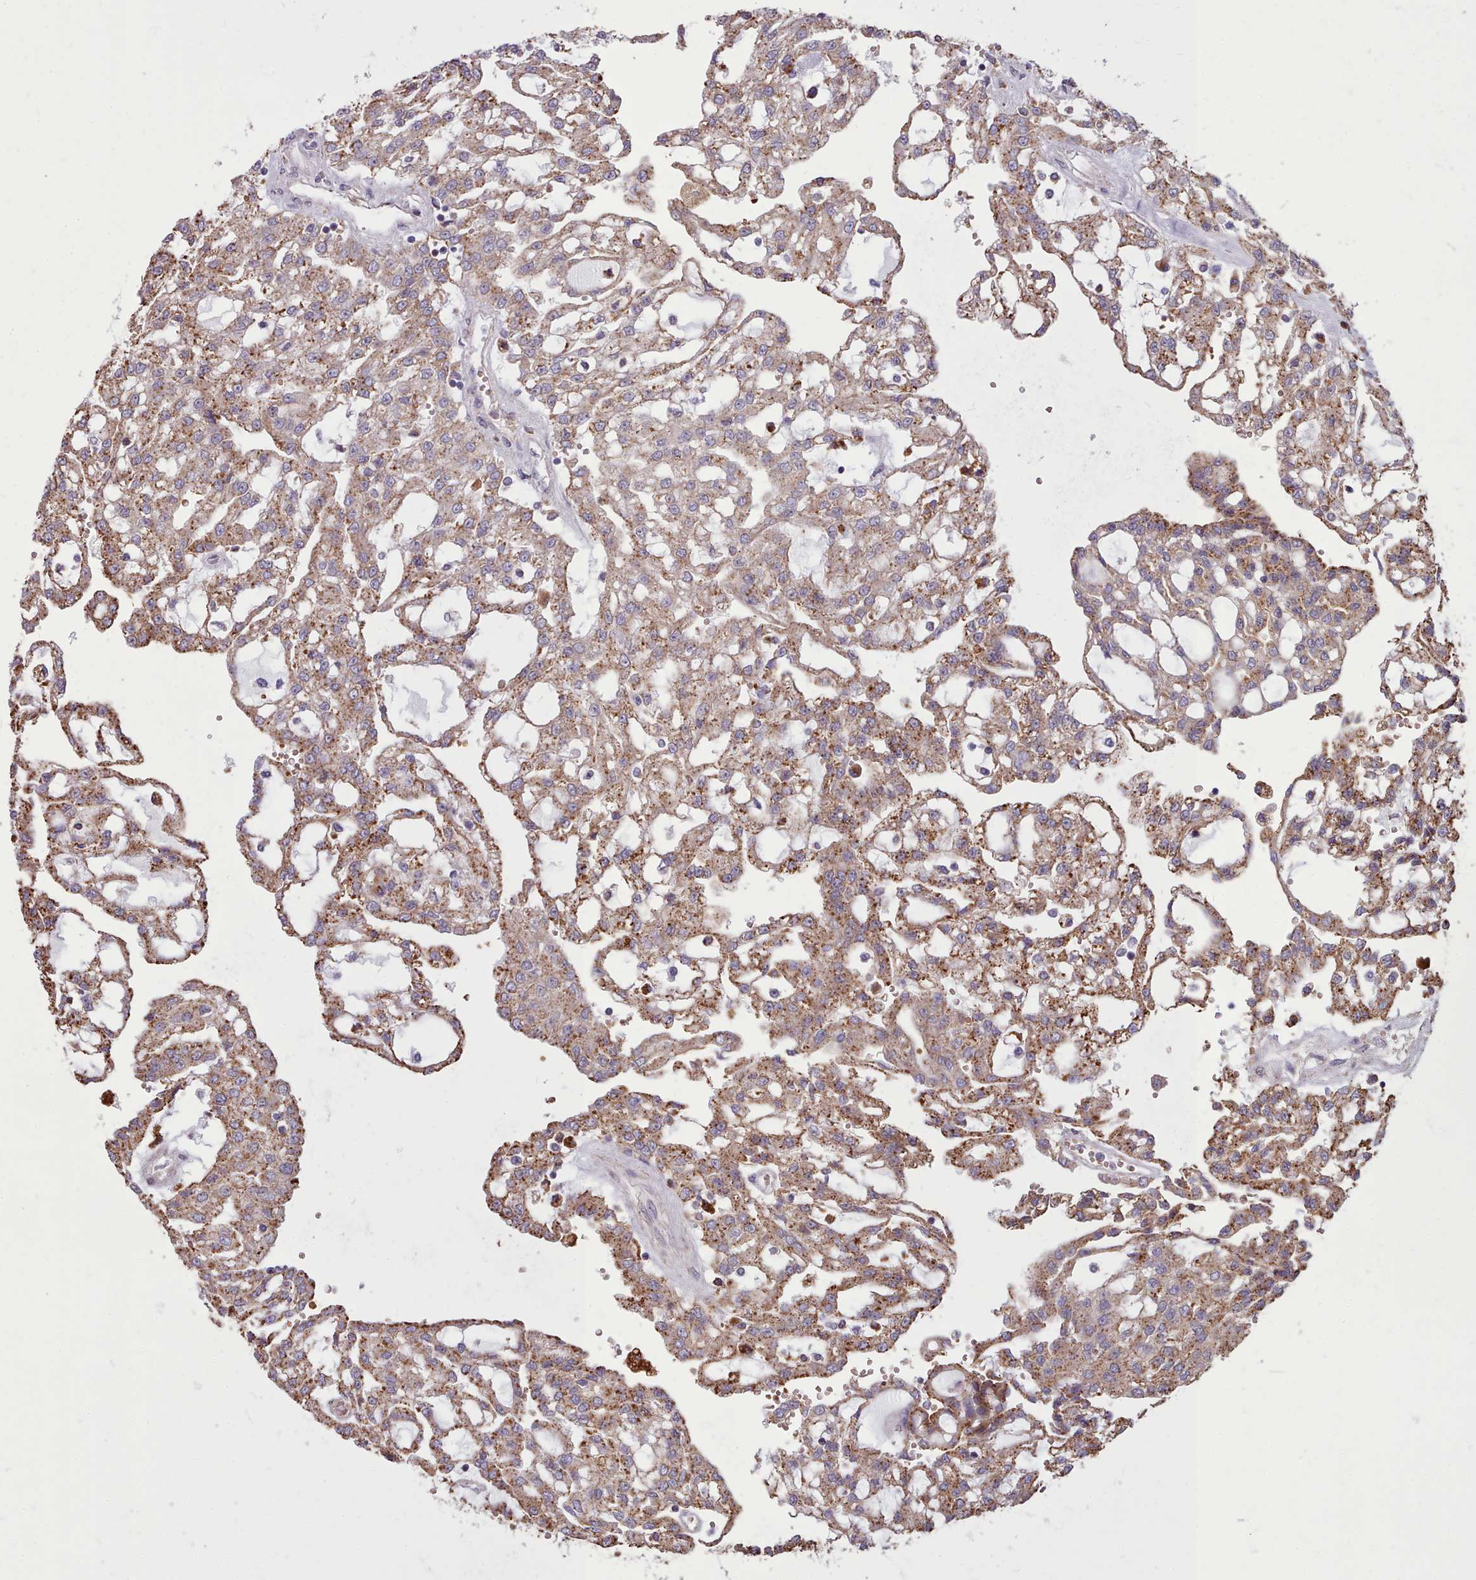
{"staining": {"intensity": "moderate", "quantity": ">75%", "location": "cytoplasmic/membranous"}, "tissue": "renal cancer", "cell_type": "Tumor cells", "image_type": "cancer", "snomed": [{"axis": "morphology", "description": "Adenocarcinoma, NOS"}, {"axis": "topography", "description": "Kidney"}], "caption": "Protein expression analysis of renal adenocarcinoma reveals moderate cytoplasmic/membranous expression in about >75% of tumor cells.", "gene": "PACSIN3", "patient": {"sex": "male", "age": 63}}